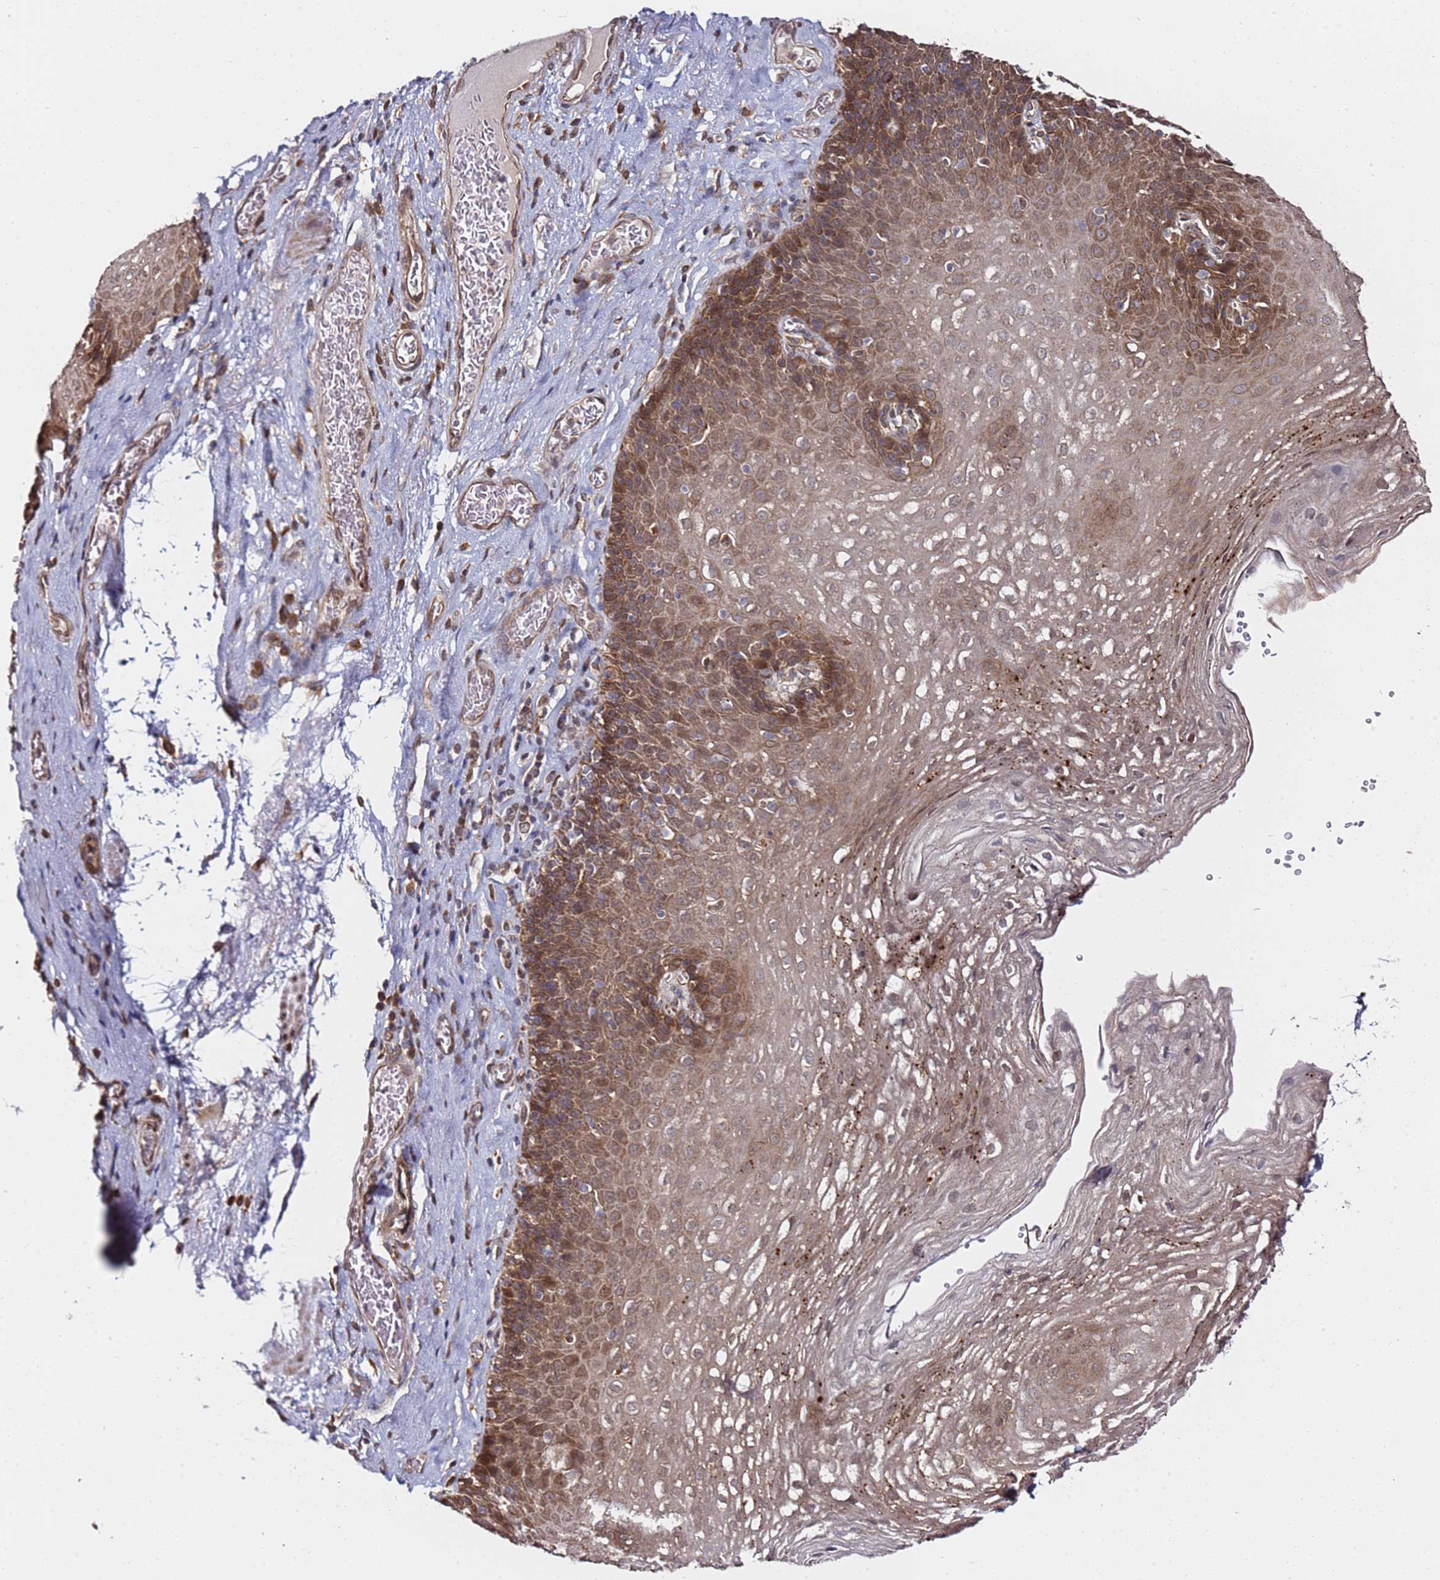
{"staining": {"intensity": "moderate", "quantity": ">75%", "location": "cytoplasmic/membranous"}, "tissue": "esophagus", "cell_type": "Squamous epithelial cells", "image_type": "normal", "snomed": [{"axis": "morphology", "description": "Normal tissue, NOS"}, {"axis": "topography", "description": "Esophagus"}], "caption": "Normal esophagus demonstrates moderate cytoplasmic/membranous positivity in about >75% of squamous epithelial cells, visualized by immunohistochemistry.", "gene": "PRKAB2", "patient": {"sex": "female", "age": 66}}